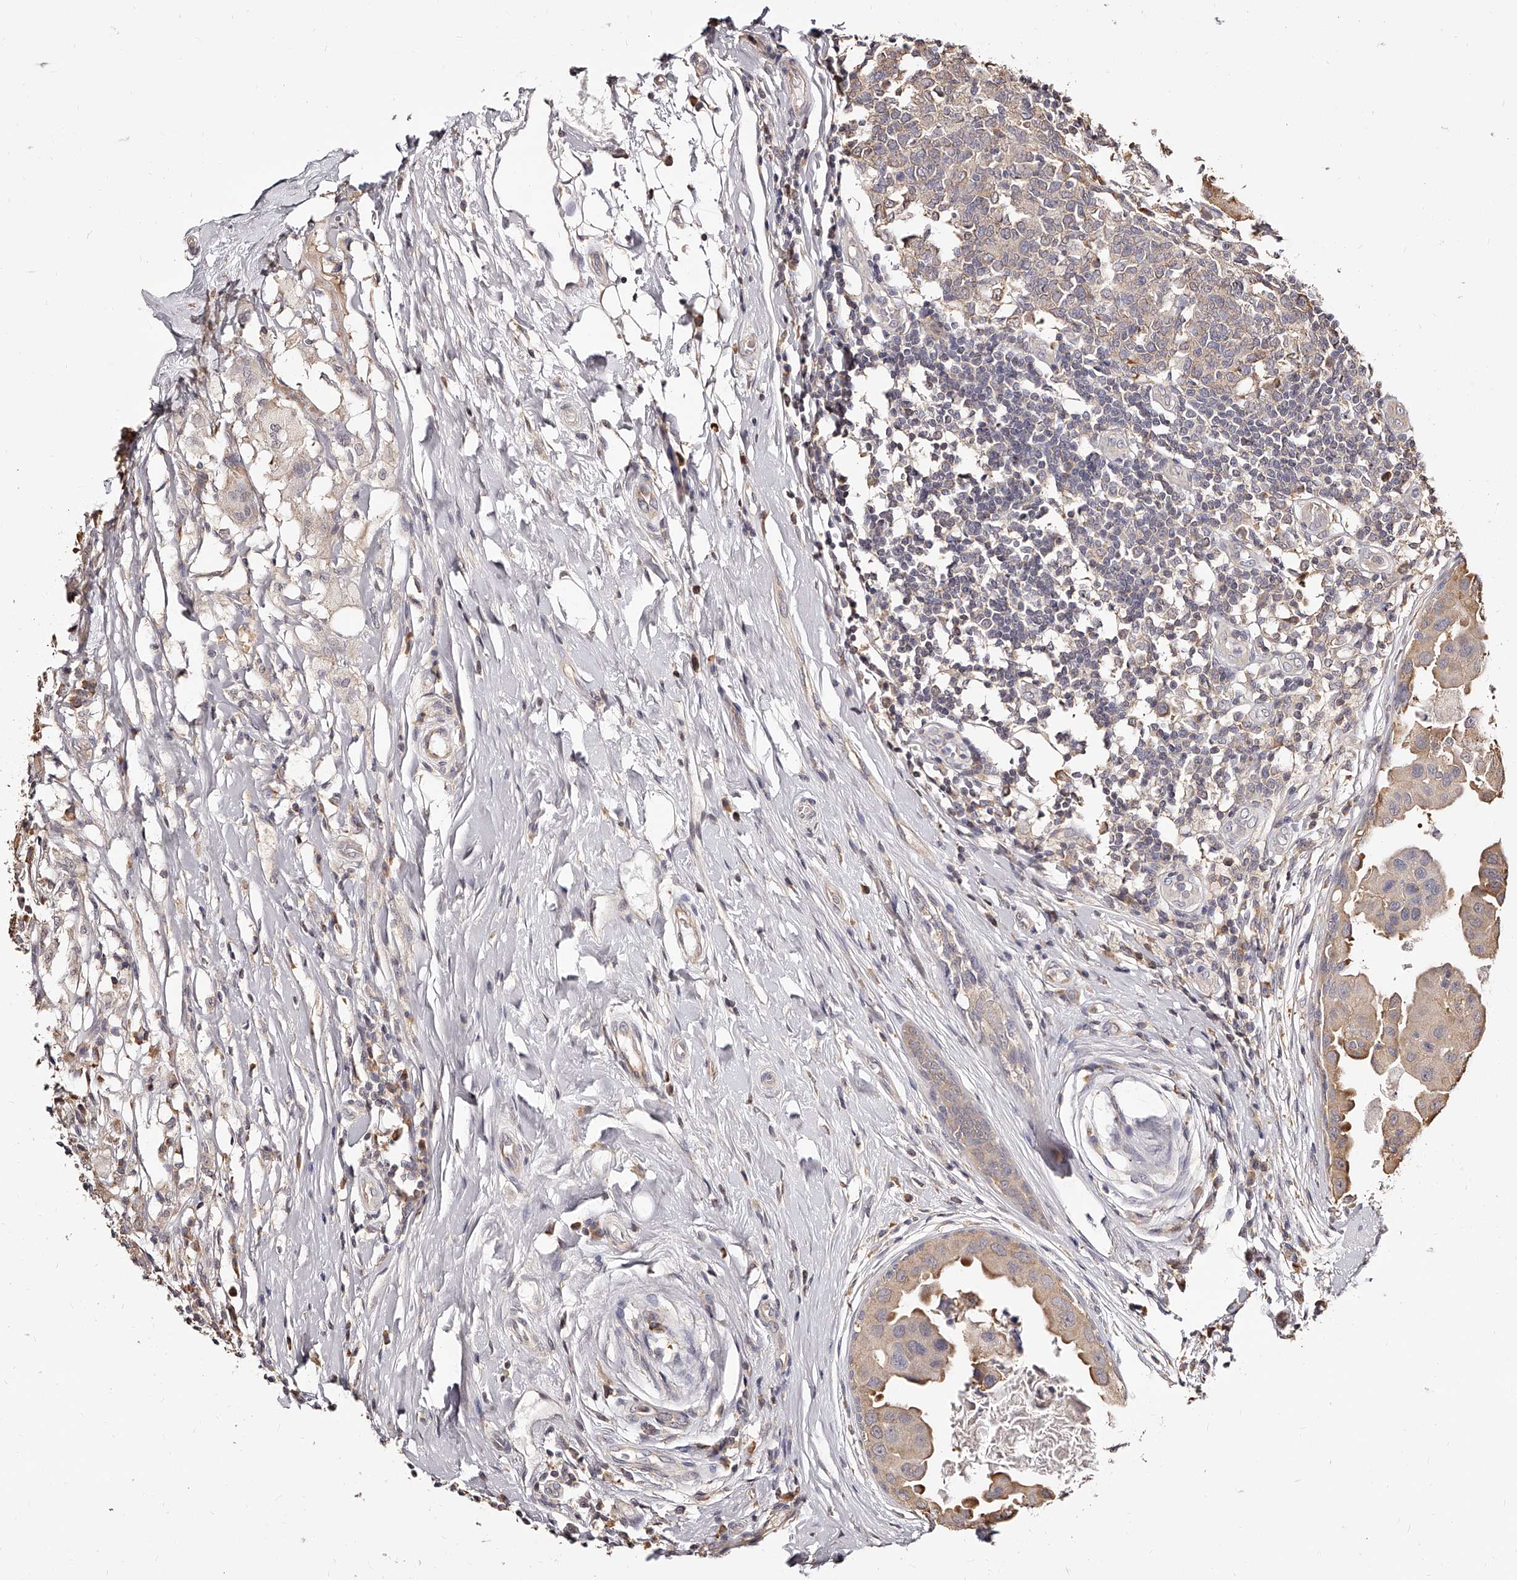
{"staining": {"intensity": "weak", "quantity": ">75%", "location": "cytoplasmic/membranous"}, "tissue": "breast cancer", "cell_type": "Tumor cells", "image_type": "cancer", "snomed": [{"axis": "morphology", "description": "Duct carcinoma"}, {"axis": "topography", "description": "Breast"}], "caption": "About >75% of tumor cells in human breast cancer display weak cytoplasmic/membranous protein staining as visualized by brown immunohistochemical staining.", "gene": "ZNF582", "patient": {"sex": "female", "age": 27}}